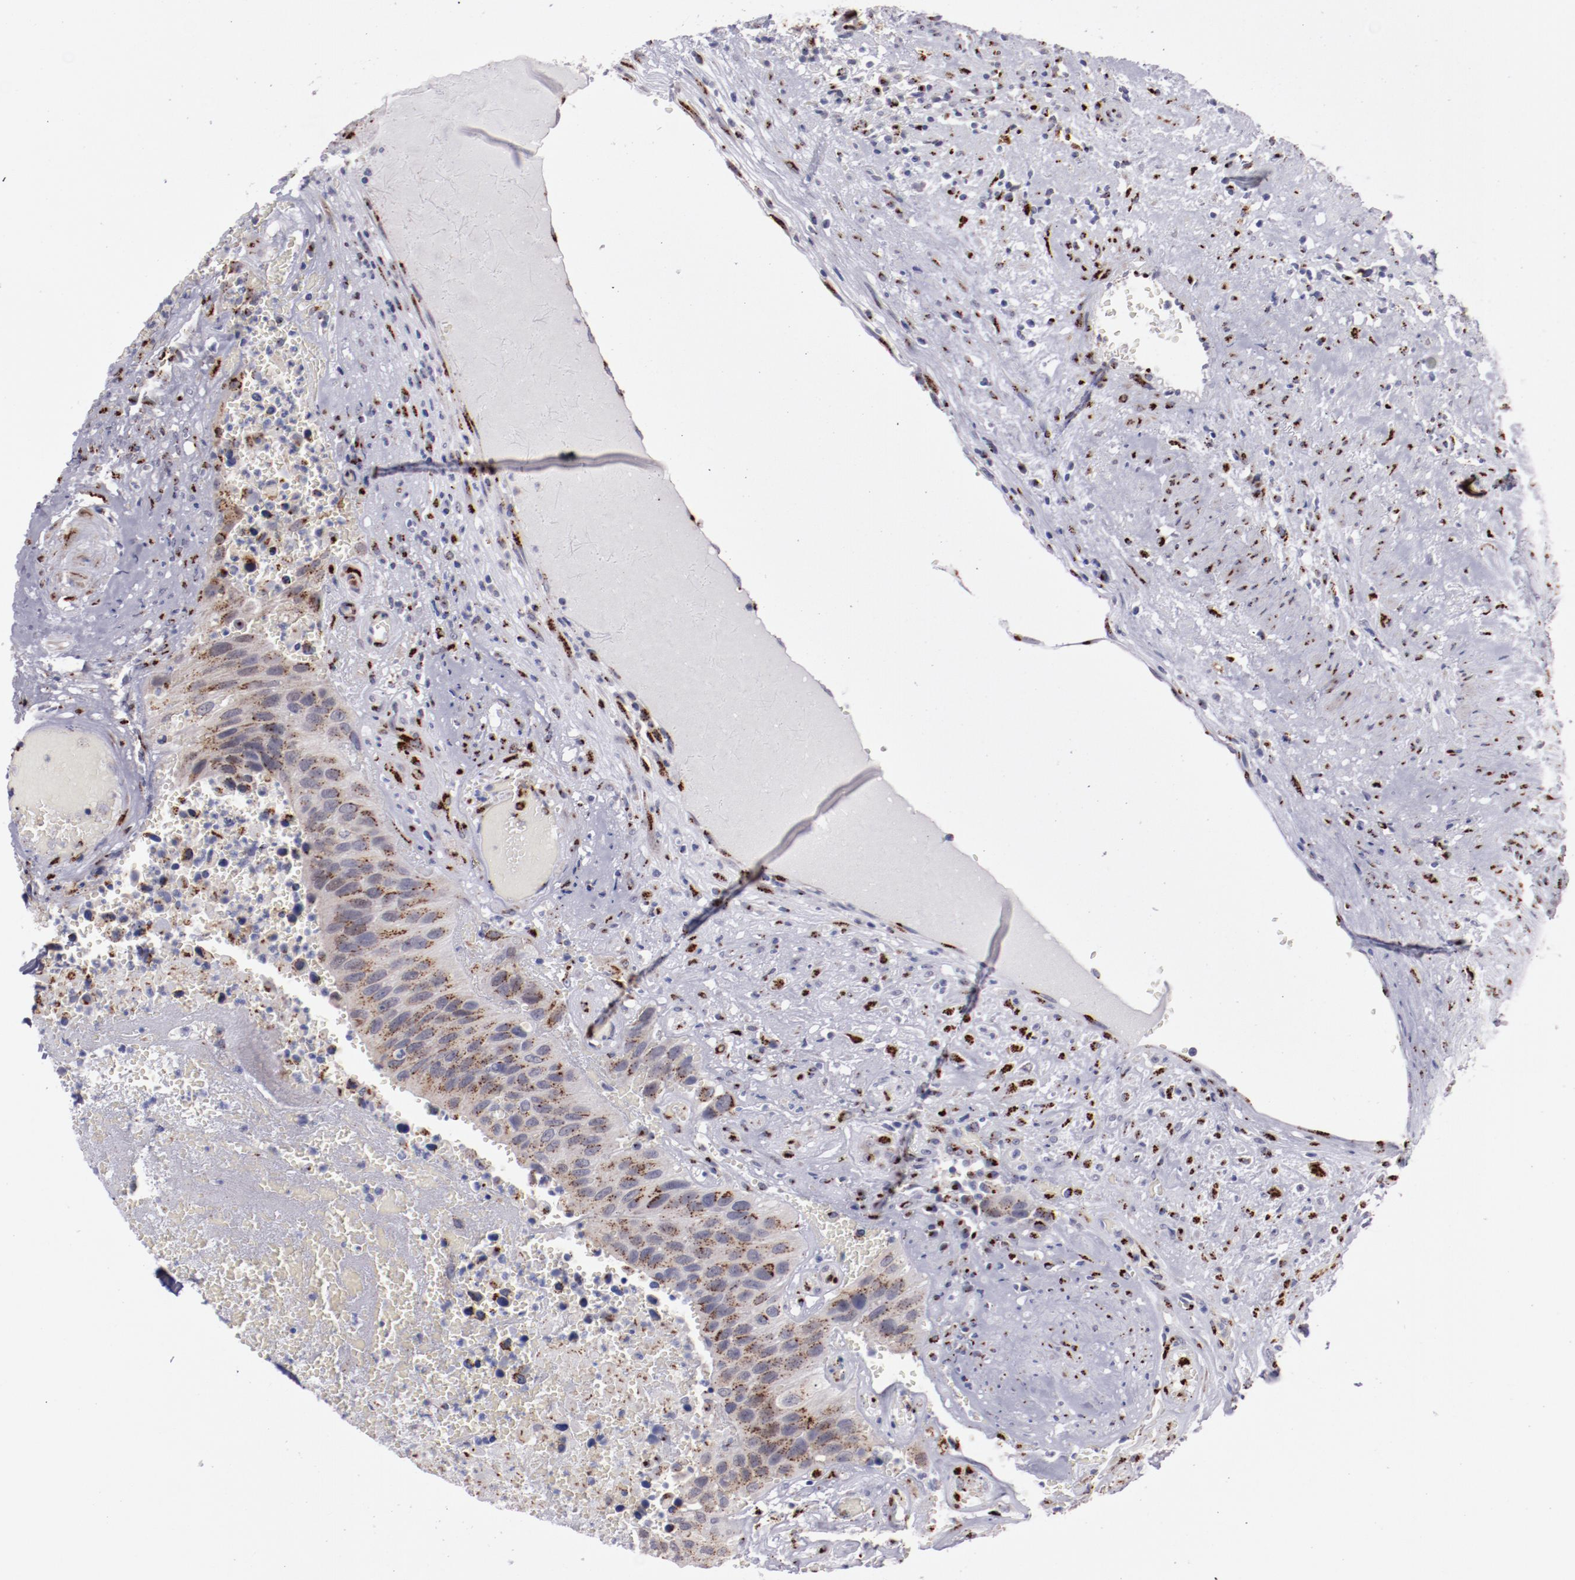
{"staining": {"intensity": "strong", "quantity": ">75%", "location": "cytoplasmic/membranous"}, "tissue": "urothelial cancer", "cell_type": "Tumor cells", "image_type": "cancer", "snomed": [{"axis": "morphology", "description": "Urothelial carcinoma, High grade"}, {"axis": "topography", "description": "Urinary bladder"}], "caption": "IHC image of urothelial cancer stained for a protein (brown), which shows high levels of strong cytoplasmic/membranous staining in about >75% of tumor cells.", "gene": "GOLIM4", "patient": {"sex": "male", "age": 66}}